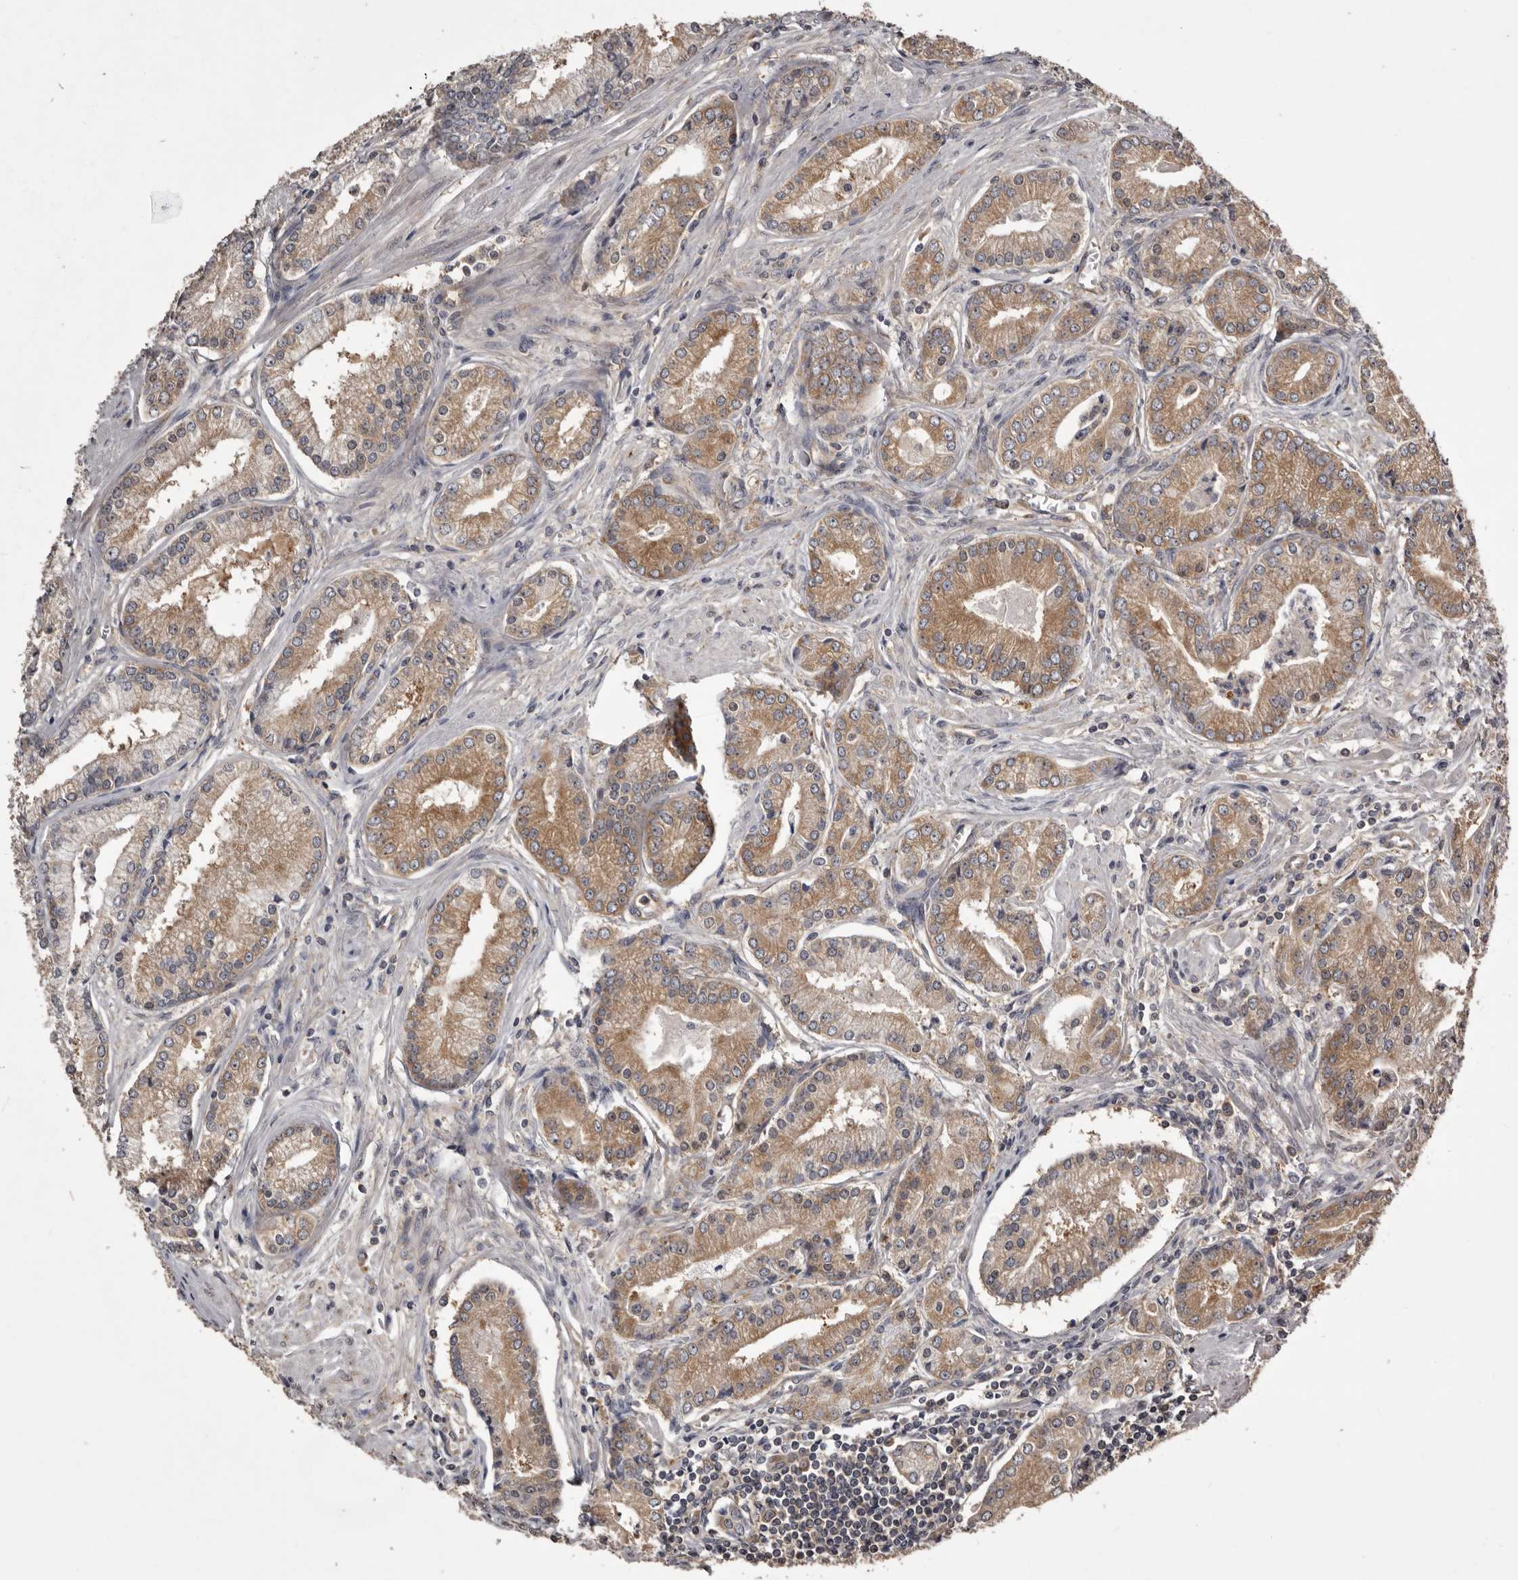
{"staining": {"intensity": "moderate", "quantity": ">75%", "location": "cytoplasmic/membranous"}, "tissue": "prostate cancer", "cell_type": "Tumor cells", "image_type": "cancer", "snomed": [{"axis": "morphology", "description": "Adenocarcinoma, Low grade"}, {"axis": "topography", "description": "Prostate"}], "caption": "Protein expression analysis of prostate cancer shows moderate cytoplasmic/membranous positivity in approximately >75% of tumor cells. (IHC, brightfield microscopy, high magnification).", "gene": "DARS1", "patient": {"sex": "male", "age": 54}}